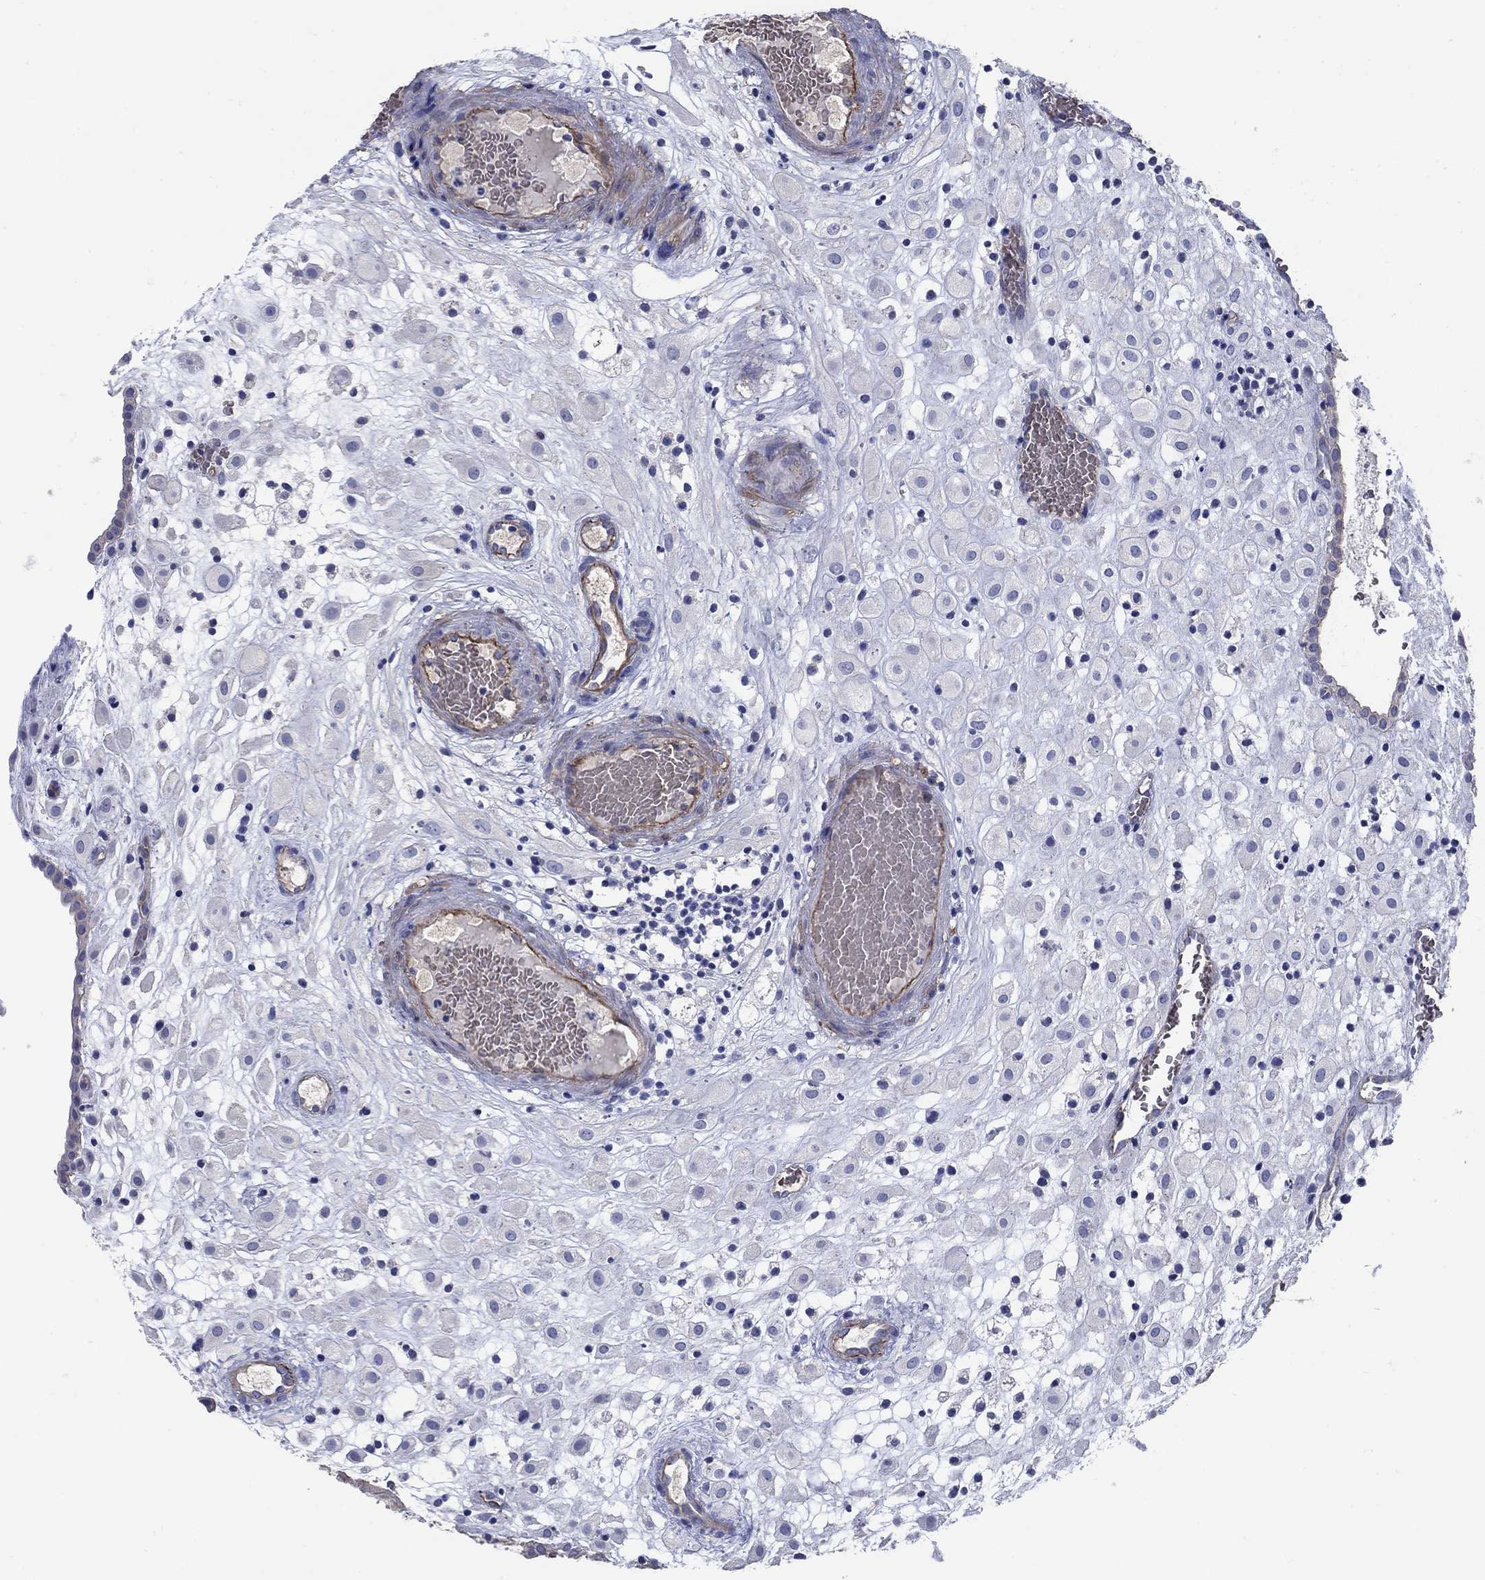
{"staining": {"intensity": "negative", "quantity": "none", "location": "none"}, "tissue": "placenta", "cell_type": "Decidual cells", "image_type": "normal", "snomed": [{"axis": "morphology", "description": "Normal tissue, NOS"}, {"axis": "topography", "description": "Placenta"}], "caption": "The image demonstrates no significant staining in decidual cells of placenta. (Brightfield microscopy of DAB (3,3'-diaminobenzidine) immunohistochemistry (IHC) at high magnification).", "gene": "FLNC", "patient": {"sex": "female", "age": 24}}